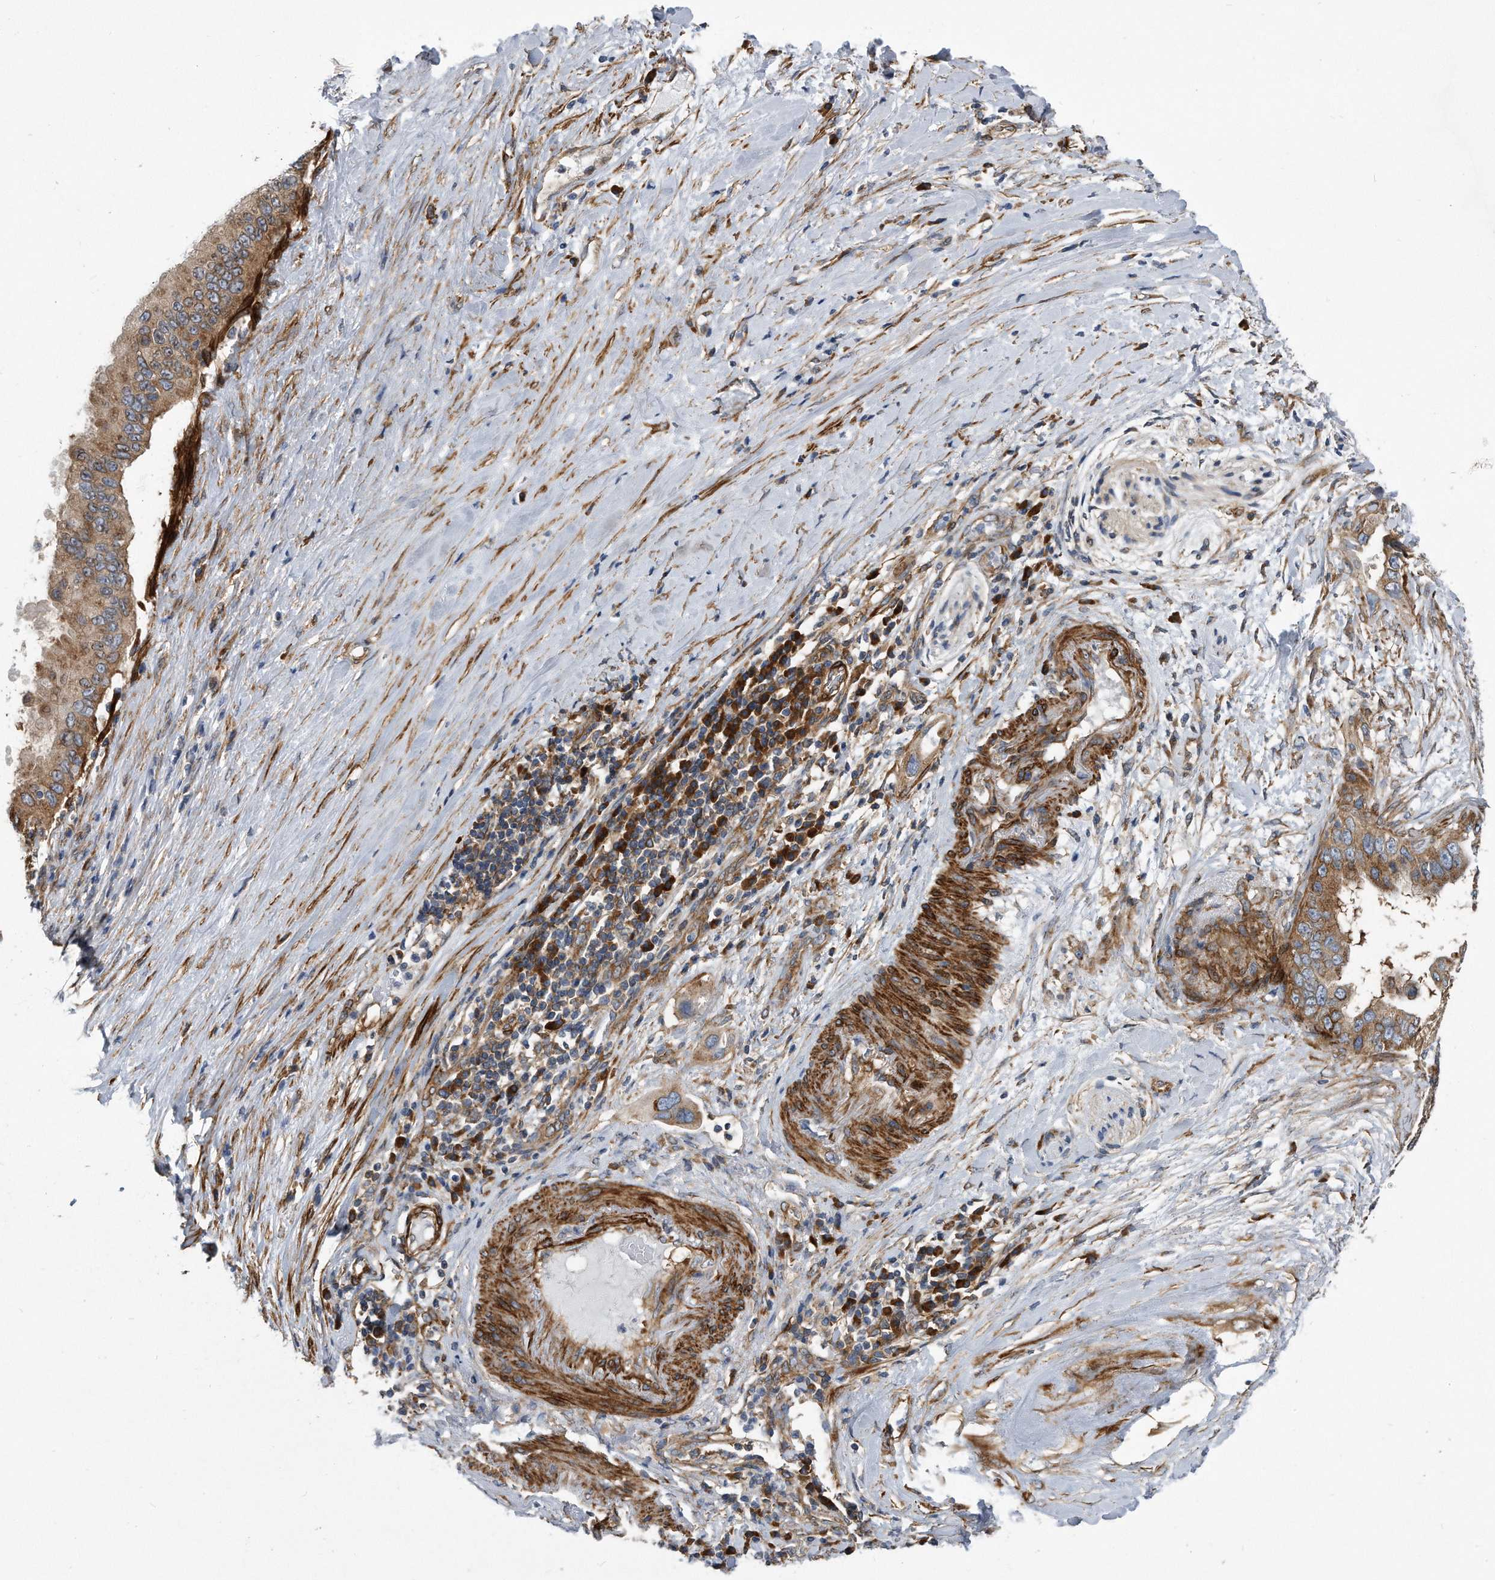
{"staining": {"intensity": "moderate", "quantity": ">75%", "location": "cytoplasmic/membranous"}, "tissue": "pancreatic cancer", "cell_type": "Tumor cells", "image_type": "cancer", "snomed": [{"axis": "morphology", "description": "Adenocarcinoma, NOS"}, {"axis": "topography", "description": "Pancreas"}], "caption": "Immunohistochemical staining of adenocarcinoma (pancreatic) demonstrates medium levels of moderate cytoplasmic/membranous protein expression in approximately >75% of tumor cells.", "gene": "EIF2B4", "patient": {"sex": "female", "age": 56}}